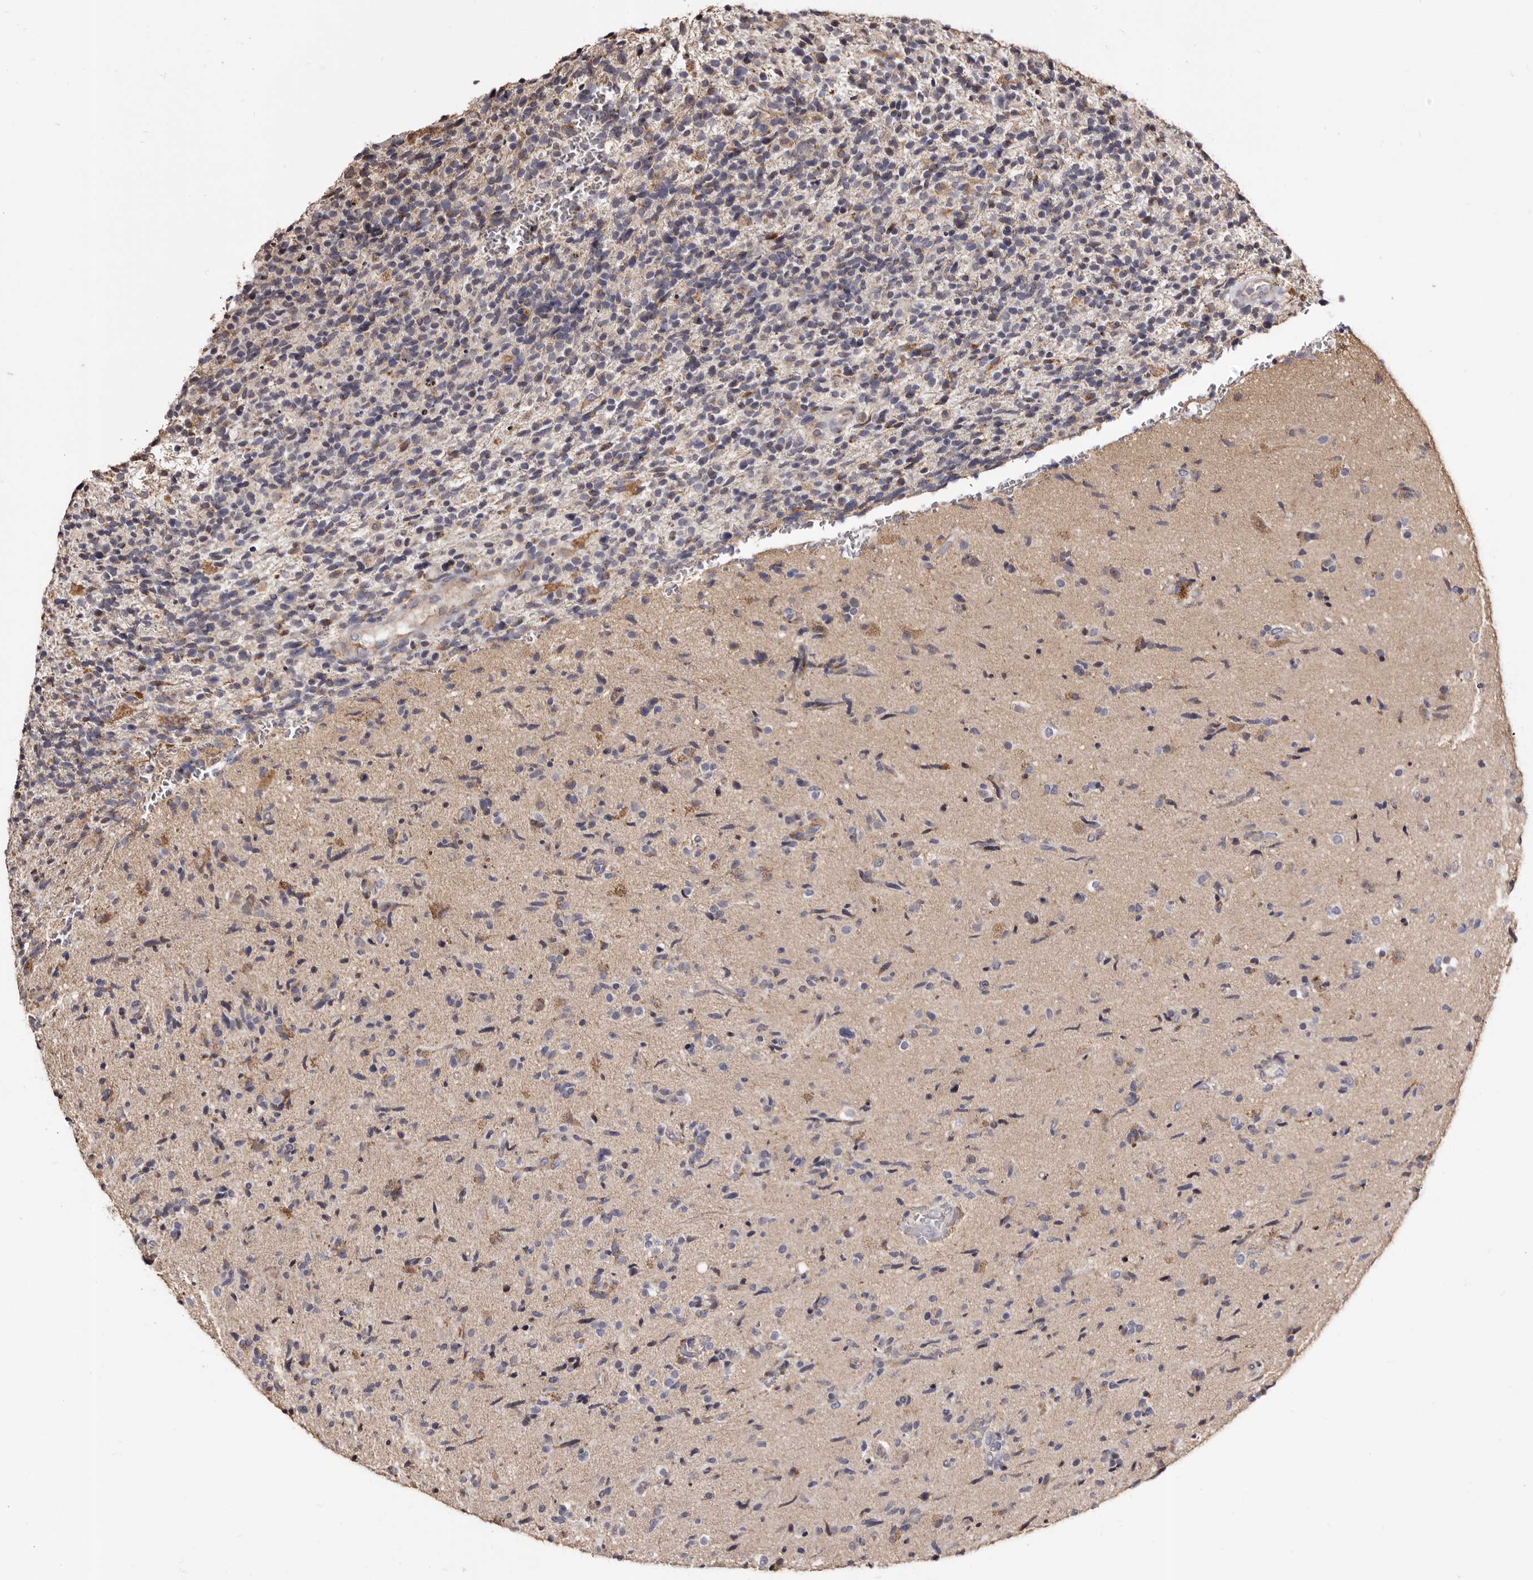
{"staining": {"intensity": "negative", "quantity": "none", "location": "none"}, "tissue": "glioma", "cell_type": "Tumor cells", "image_type": "cancer", "snomed": [{"axis": "morphology", "description": "Glioma, malignant, High grade"}, {"axis": "topography", "description": "Brain"}], "caption": "Immunohistochemical staining of glioma reveals no significant expression in tumor cells.", "gene": "PTAFR", "patient": {"sex": "male", "age": 72}}